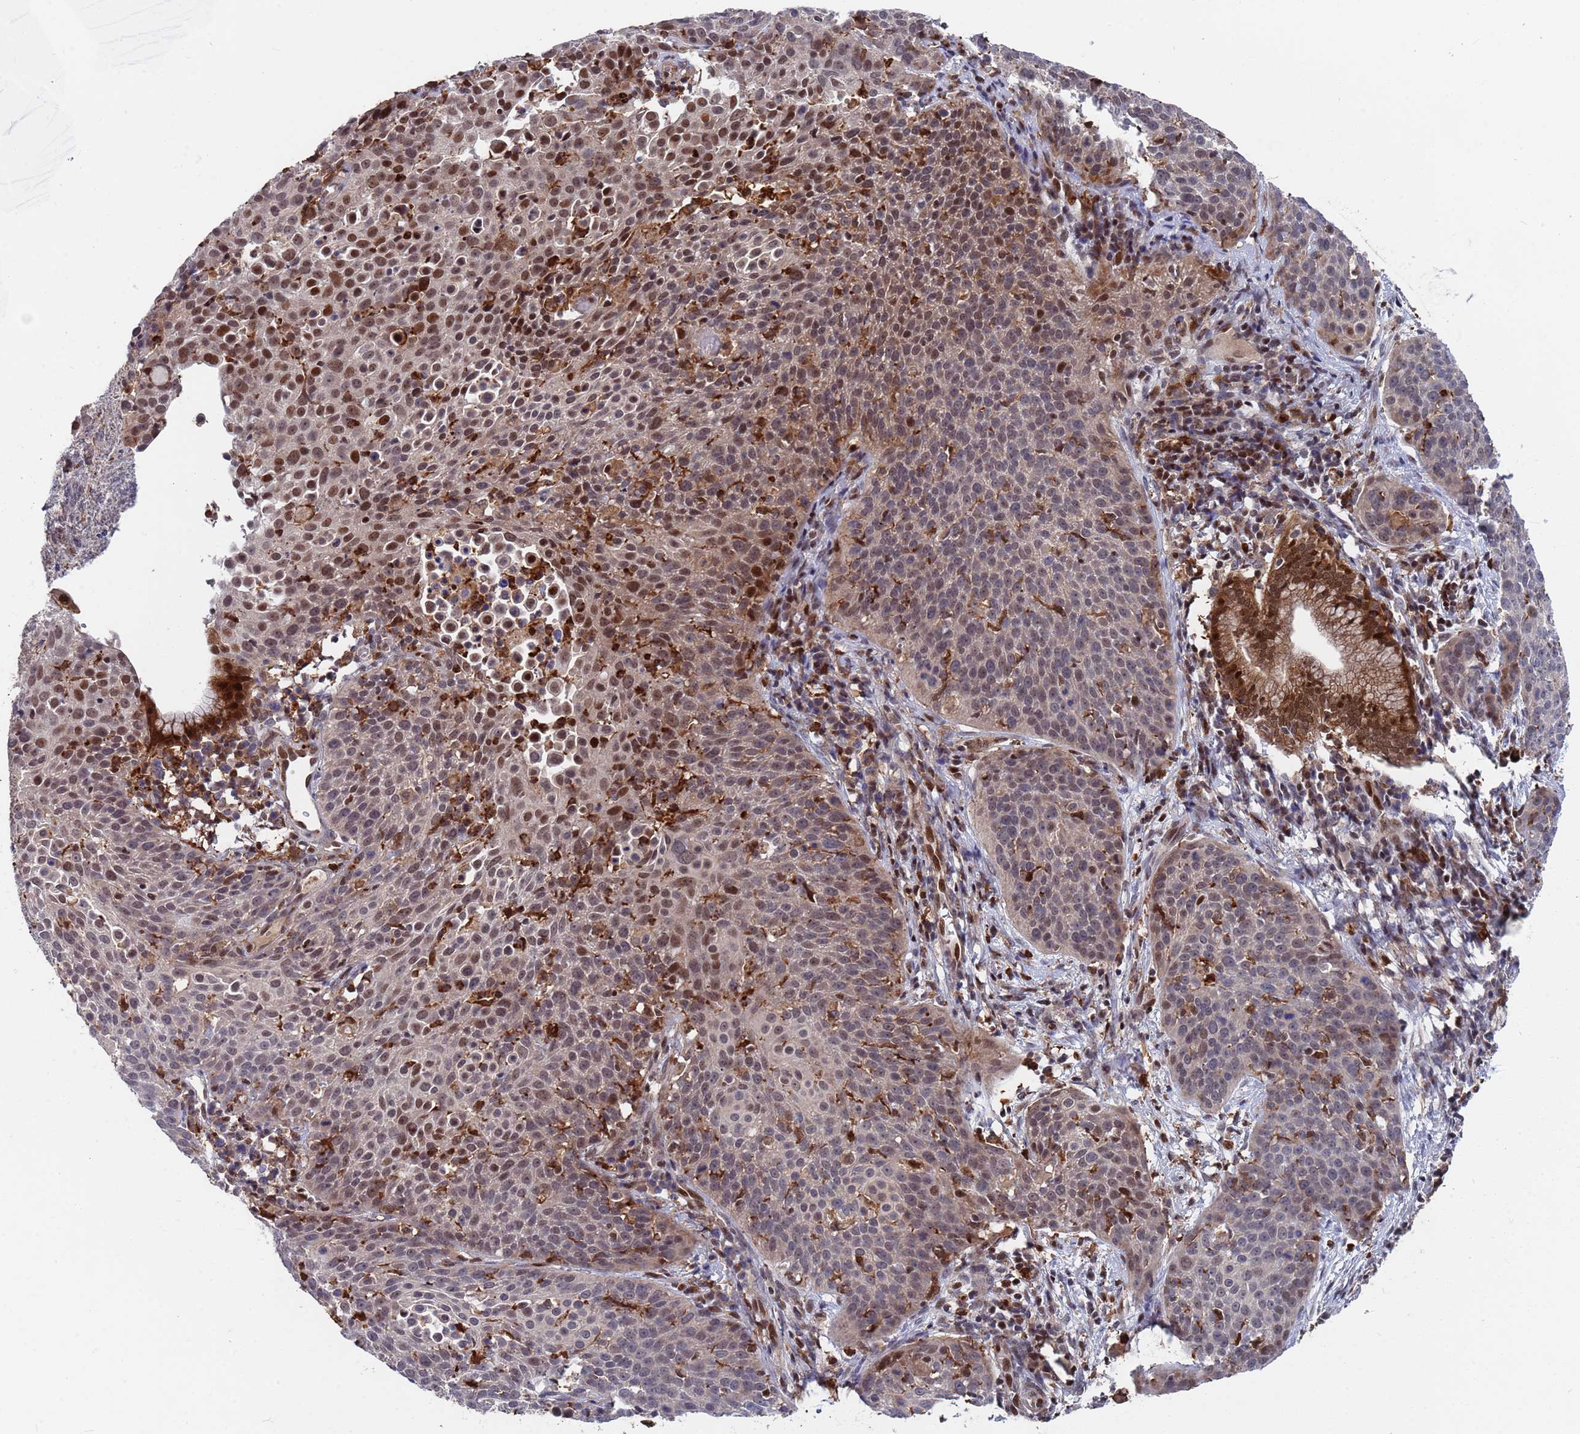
{"staining": {"intensity": "moderate", "quantity": "25%-75%", "location": "nuclear"}, "tissue": "cervical cancer", "cell_type": "Tumor cells", "image_type": "cancer", "snomed": [{"axis": "morphology", "description": "Squamous cell carcinoma, NOS"}, {"axis": "topography", "description": "Cervix"}], "caption": "Brown immunohistochemical staining in human cervical cancer (squamous cell carcinoma) displays moderate nuclear staining in about 25%-75% of tumor cells.", "gene": "TMBIM6", "patient": {"sex": "female", "age": 38}}